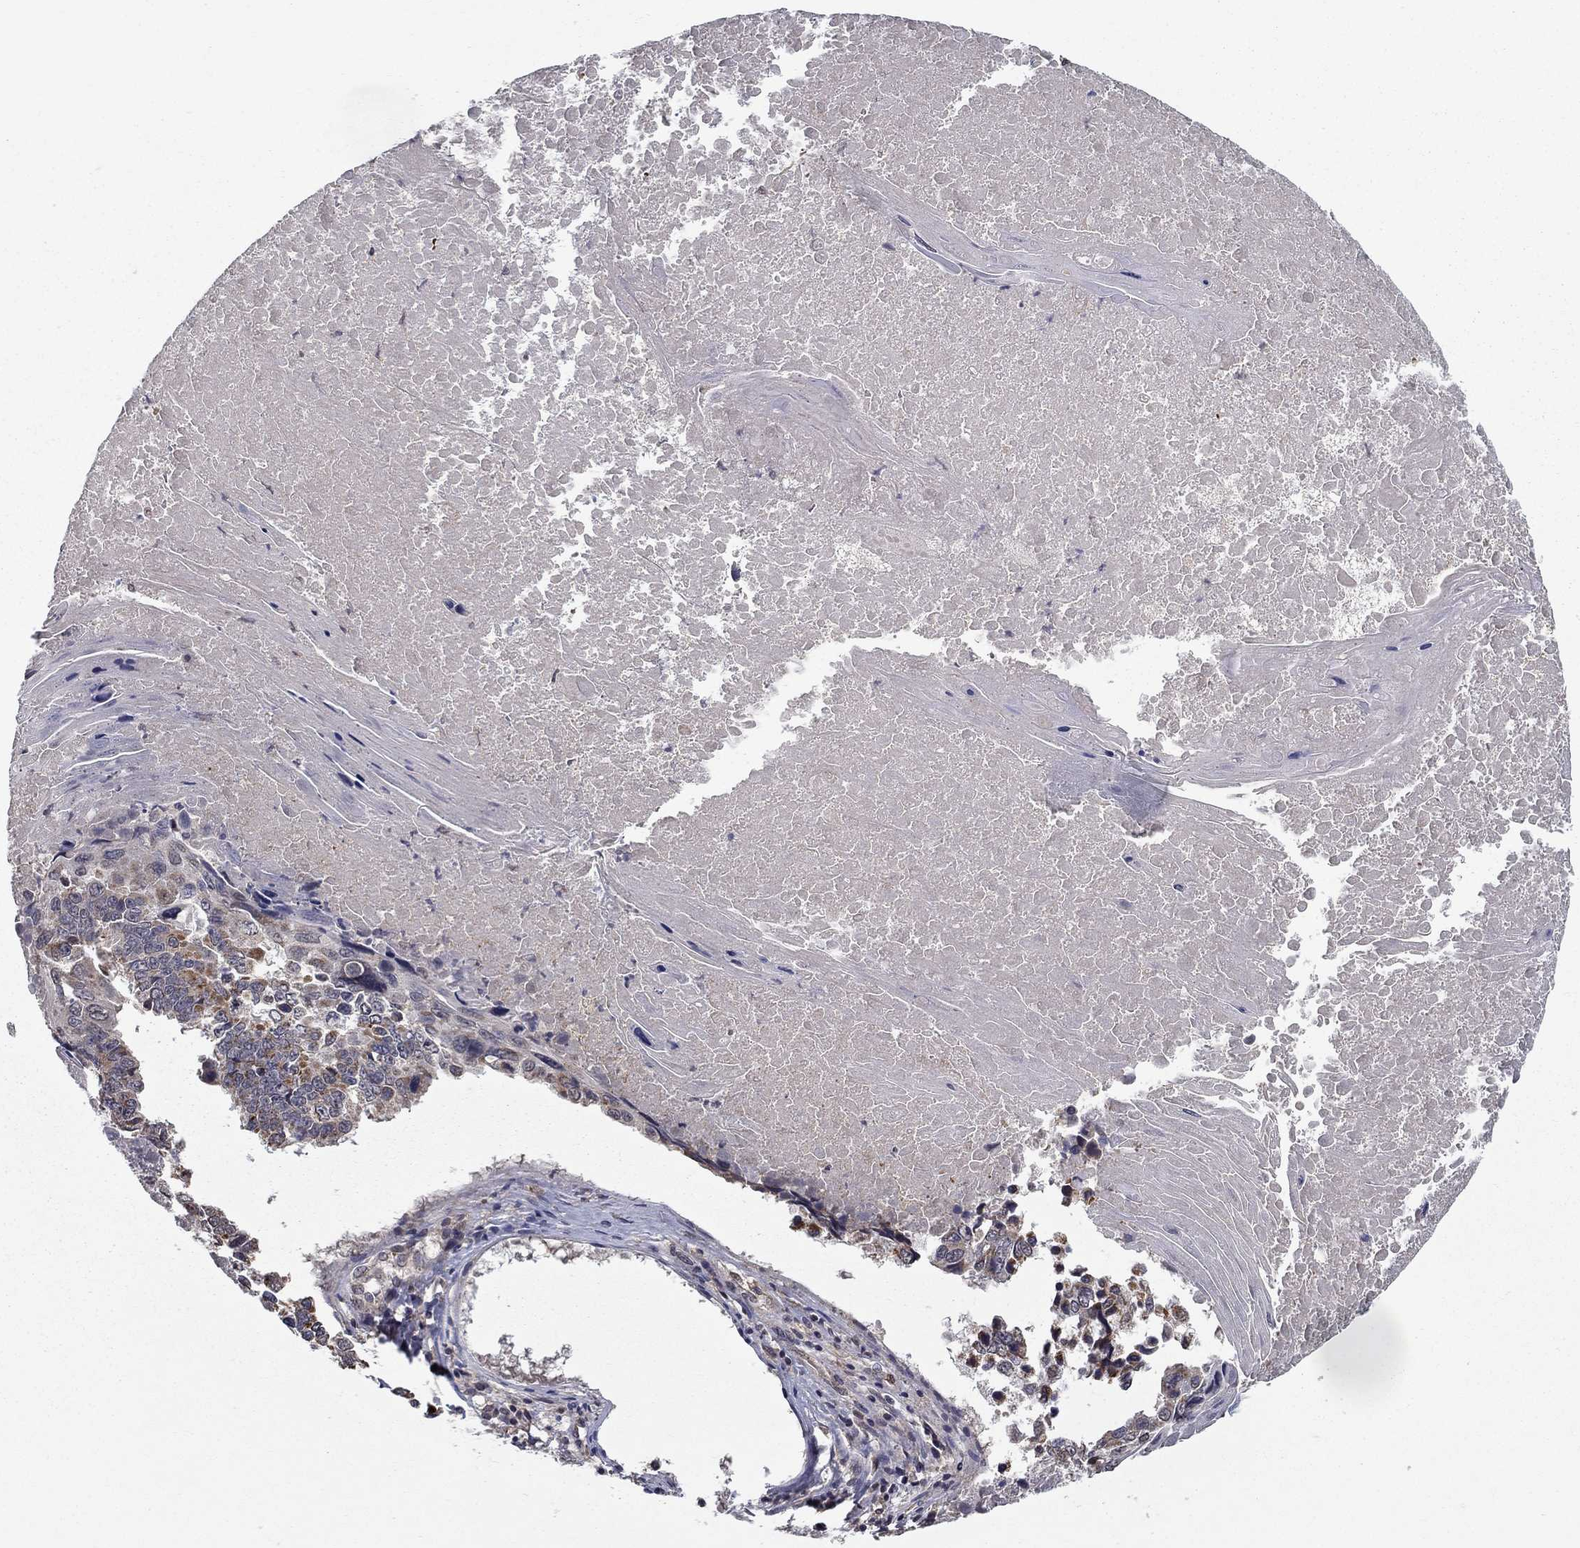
{"staining": {"intensity": "strong", "quantity": "<25%", "location": "cytoplasmic/membranous"}, "tissue": "lung cancer", "cell_type": "Tumor cells", "image_type": "cancer", "snomed": [{"axis": "morphology", "description": "Squamous cell carcinoma, NOS"}, {"axis": "topography", "description": "Lung"}], "caption": "Immunohistochemistry (IHC) of squamous cell carcinoma (lung) reveals medium levels of strong cytoplasmic/membranous staining in approximately <25% of tumor cells. The staining is performed using DAB (3,3'-diaminobenzidine) brown chromogen to label protein expression. The nuclei are counter-stained blue using hematoxylin.", "gene": "SLC2A13", "patient": {"sex": "male", "age": 73}}